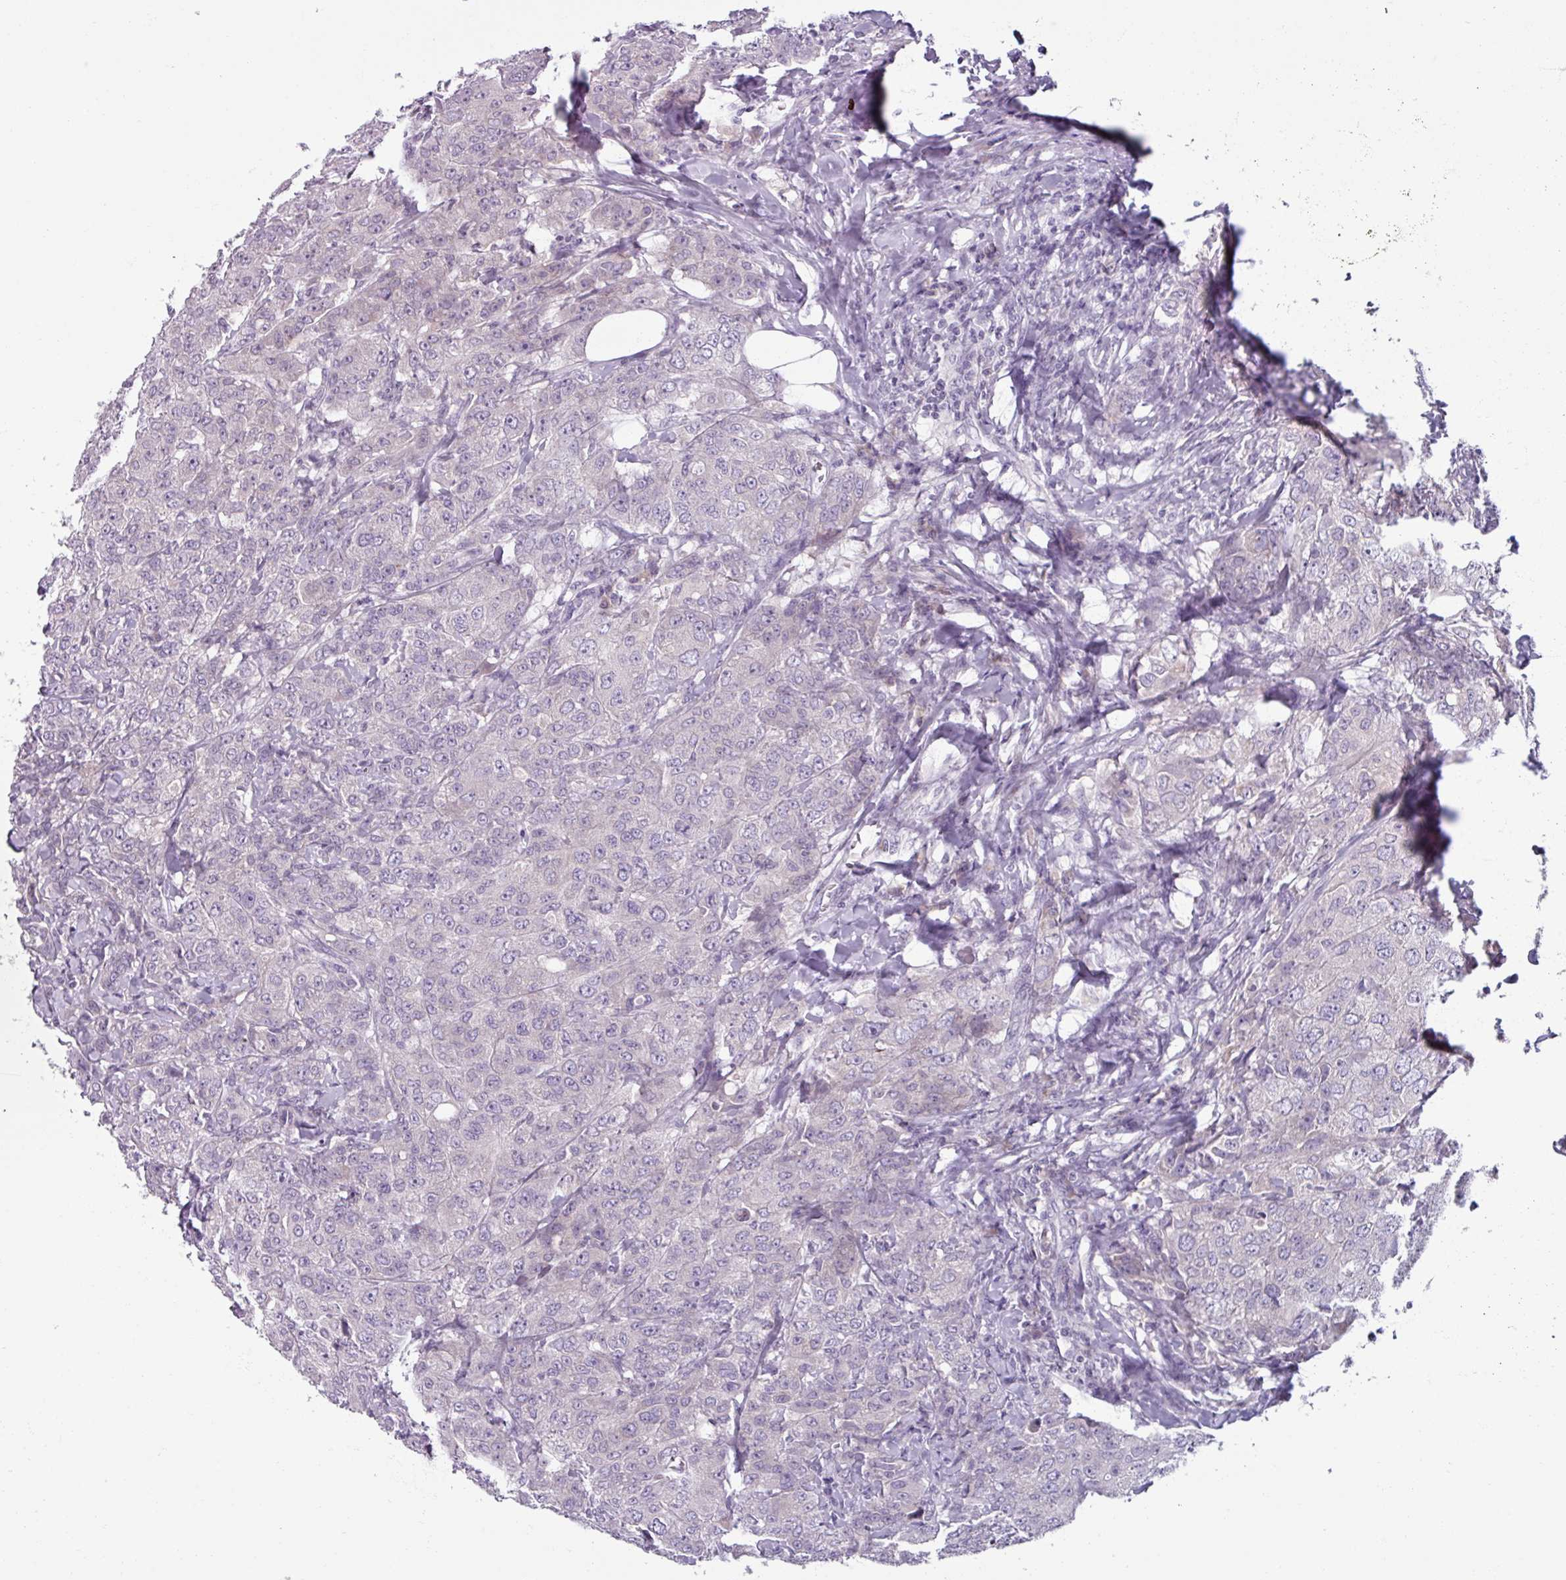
{"staining": {"intensity": "negative", "quantity": "none", "location": "none"}, "tissue": "breast cancer", "cell_type": "Tumor cells", "image_type": "cancer", "snomed": [{"axis": "morphology", "description": "Duct carcinoma"}, {"axis": "topography", "description": "Breast"}], "caption": "Tumor cells are negative for protein expression in human breast cancer.", "gene": "SMIM11", "patient": {"sex": "female", "age": 43}}